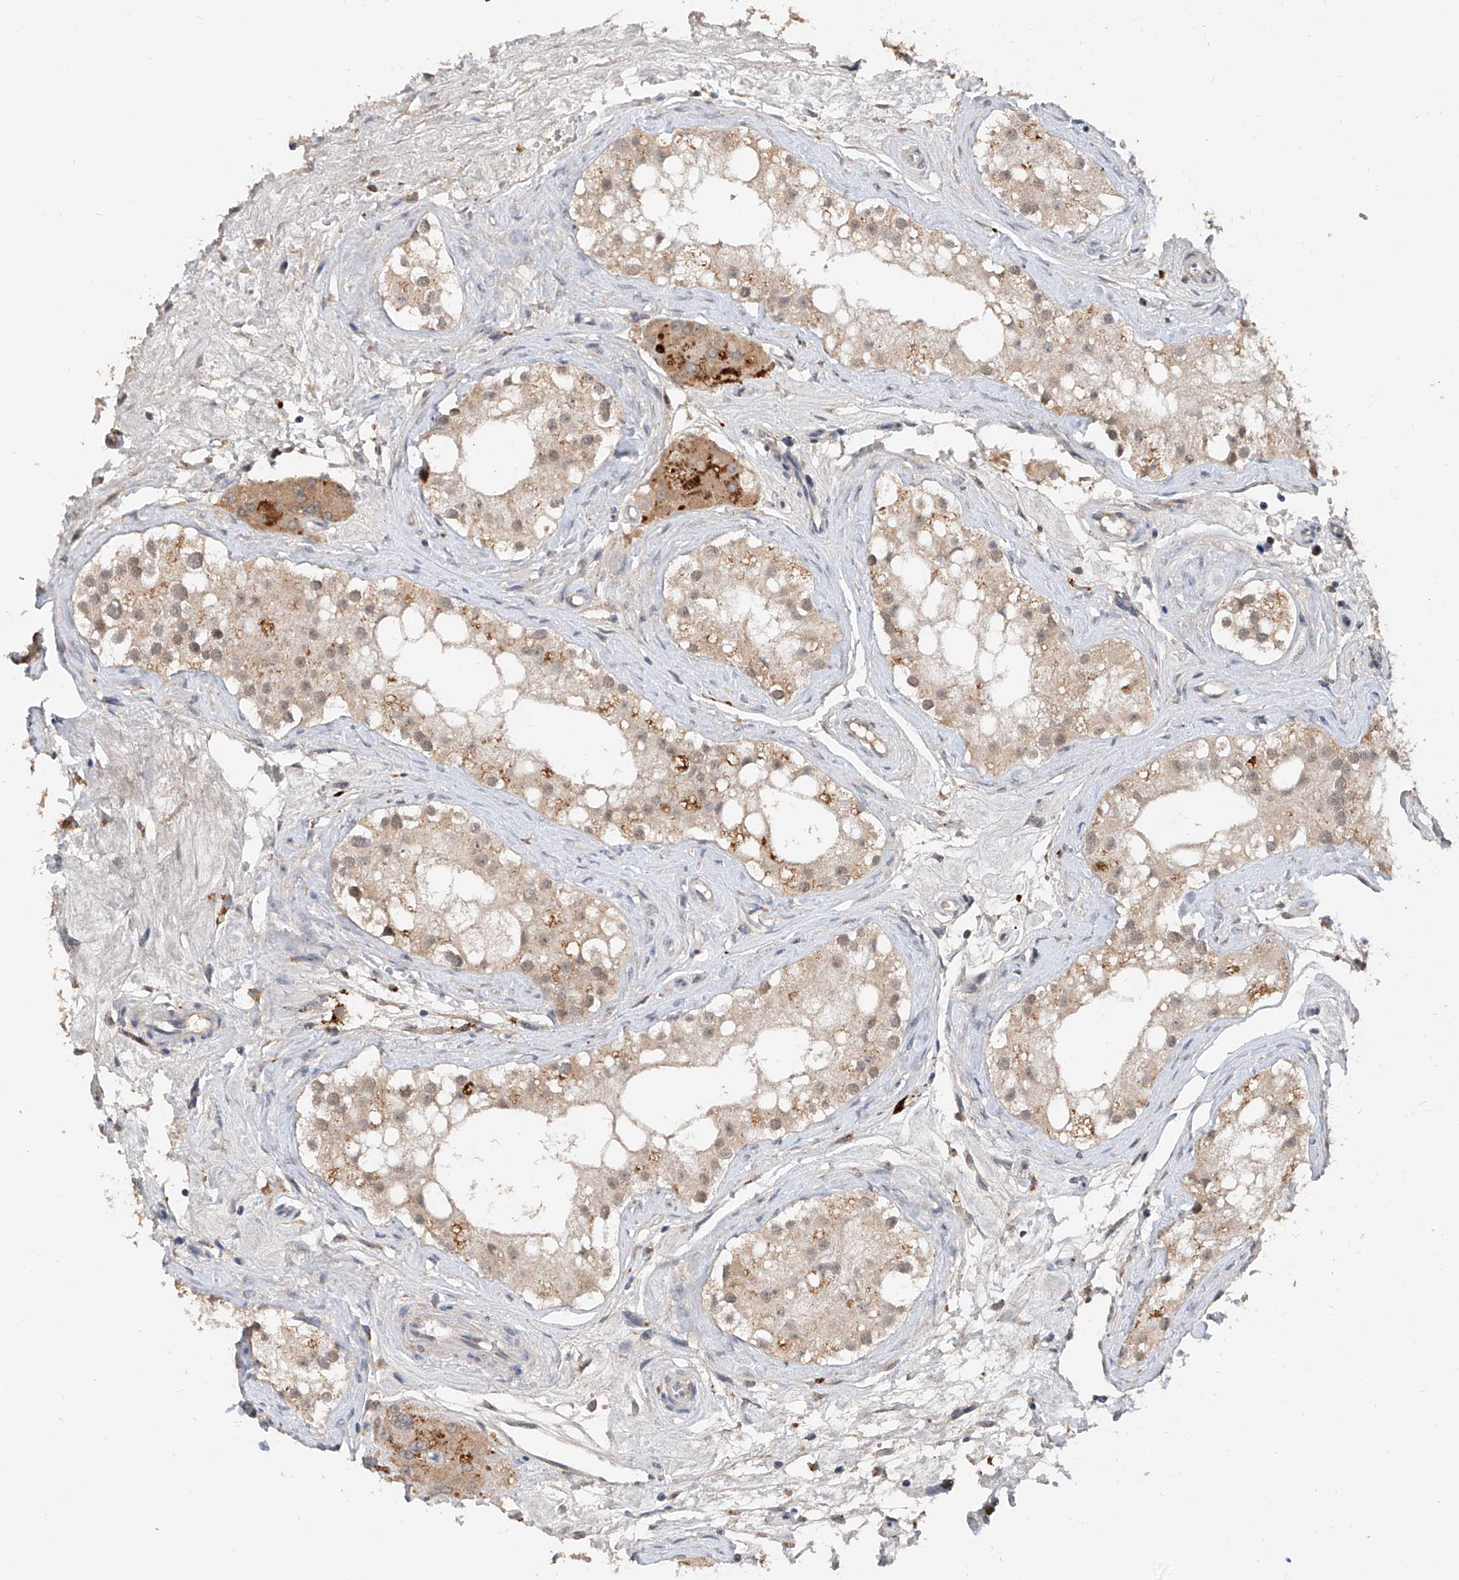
{"staining": {"intensity": "weak", "quantity": "25%-75%", "location": "cytoplasmic/membranous,nuclear"}, "tissue": "testis", "cell_type": "Cells in seminiferous ducts", "image_type": "normal", "snomed": [{"axis": "morphology", "description": "Normal tissue, NOS"}, {"axis": "topography", "description": "Testis"}], "caption": "Immunohistochemistry (DAB) staining of normal testis shows weak cytoplasmic/membranous,nuclear protein expression in about 25%-75% of cells in seminiferous ducts.", "gene": "CARMIL3", "patient": {"sex": "male", "age": 84}}